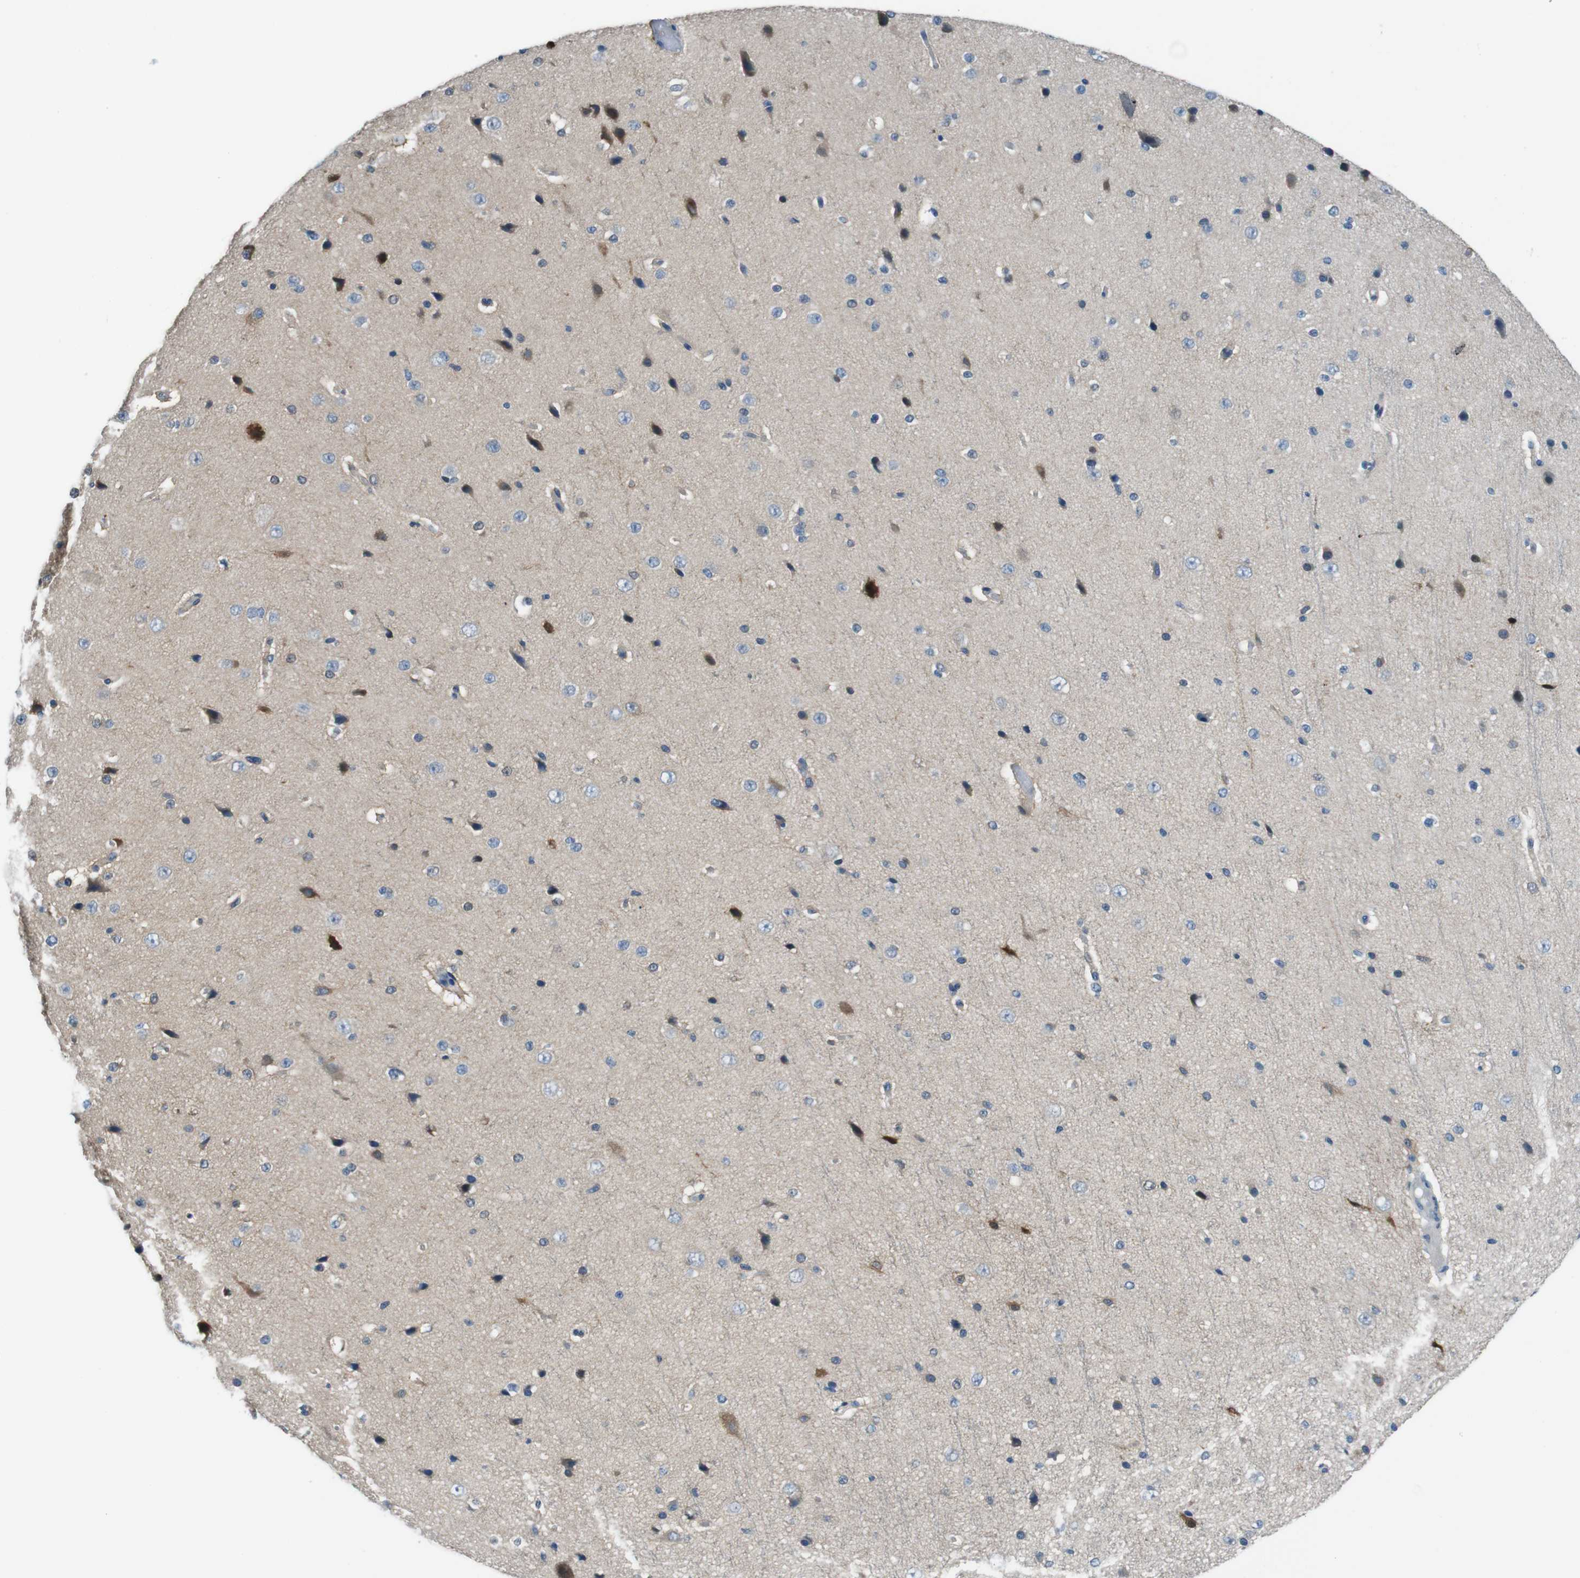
{"staining": {"intensity": "negative", "quantity": "none", "location": "none"}, "tissue": "cerebral cortex", "cell_type": "Endothelial cells", "image_type": "normal", "snomed": [{"axis": "morphology", "description": "Normal tissue, NOS"}, {"axis": "morphology", "description": "Developmental malformation"}, {"axis": "topography", "description": "Cerebral cortex"}], "caption": "This is an immunohistochemistry (IHC) image of unremarkable human cerebral cortex. There is no positivity in endothelial cells.", "gene": "NANOS2", "patient": {"sex": "female", "age": 30}}